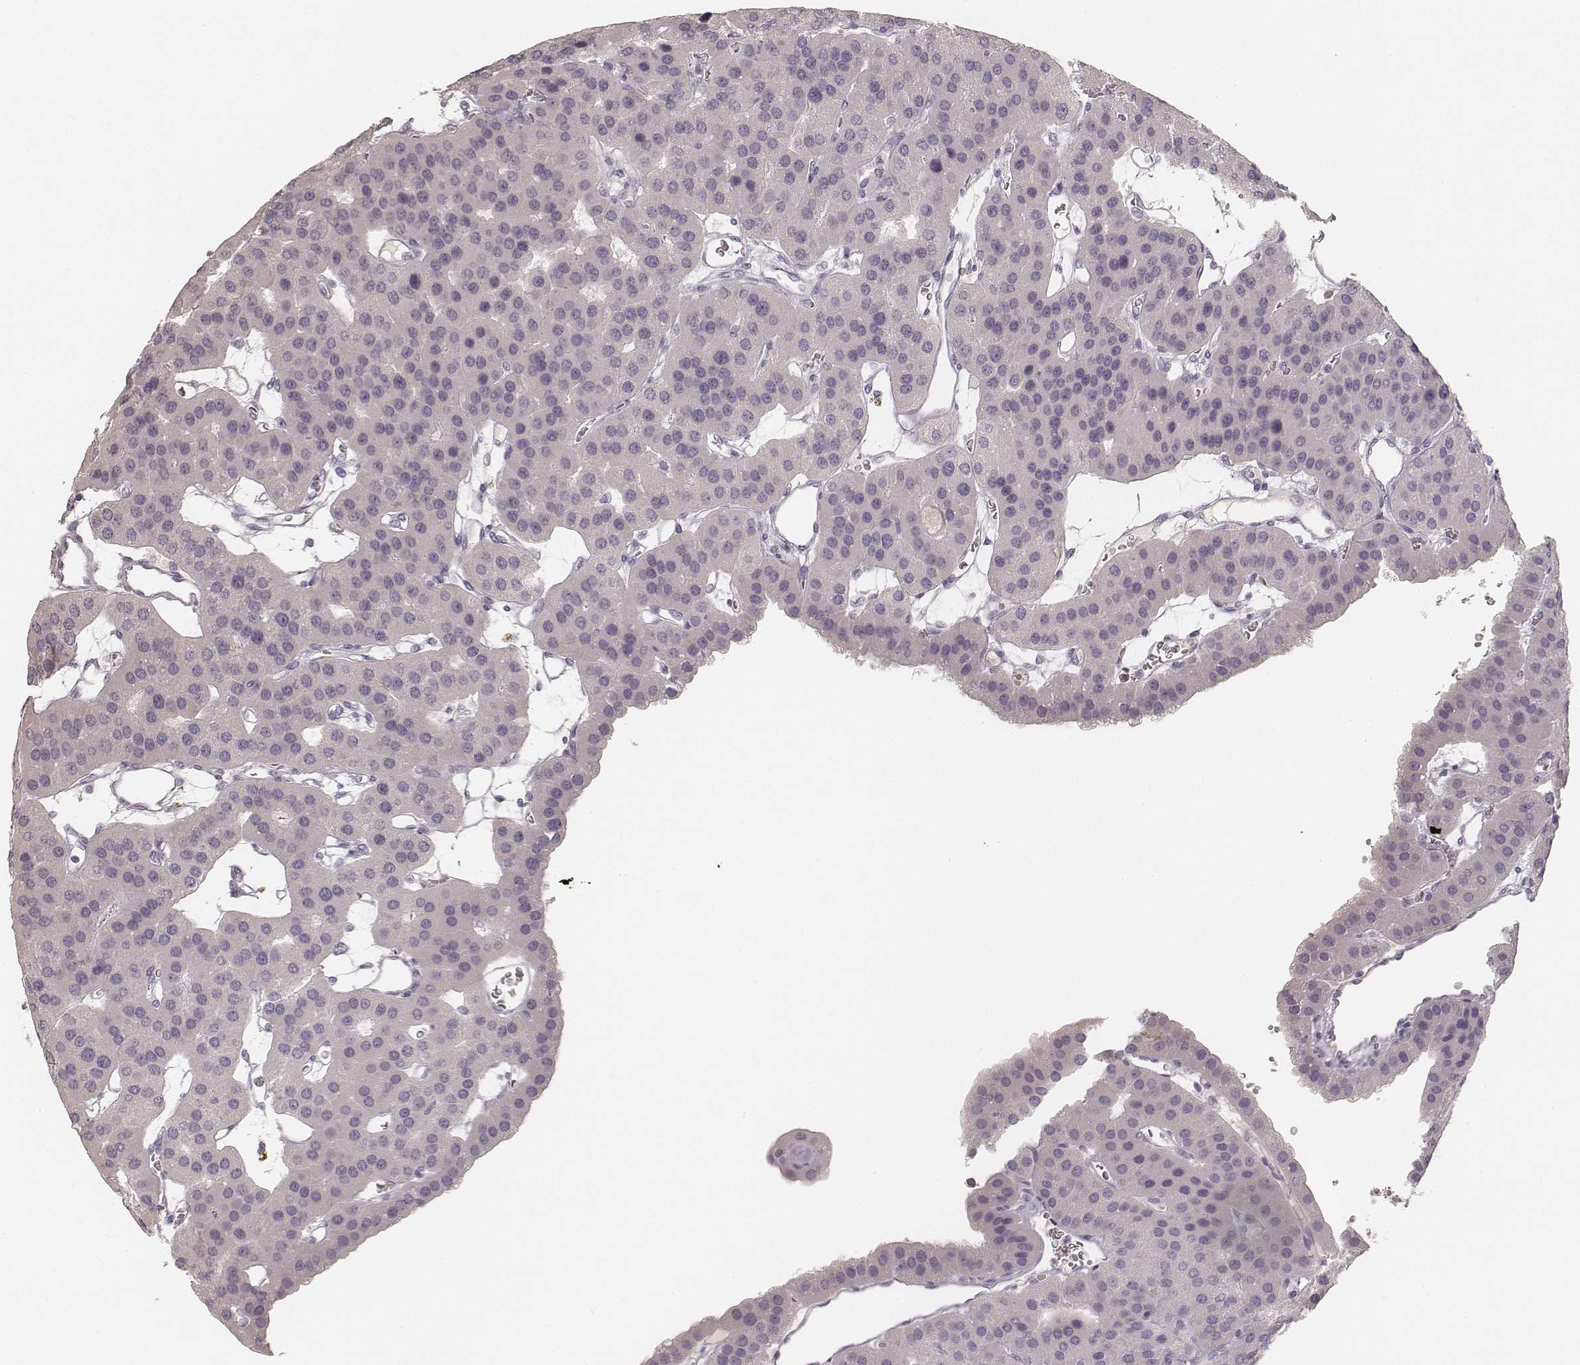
{"staining": {"intensity": "negative", "quantity": "none", "location": "none"}, "tissue": "parathyroid gland", "cell_type": "Glandular cells", "image_type": "normal", "snomed": [{"axis": "morphology", "description": "Normal tissue, NOS"}, {"axis": "morphology", "description": "Adenoma, NOS"}, {"axis": "topography", "description": "Parathyroid gland"}], "caption": "A micrograph of parathyroid gland stained for a protein shows no brown staining in glandular cells. (Immunohistochemistry (ihc), brightfield microscopy, high magnification).", "gene": "KRT31", "patient": {"sex": "female", "age": 86}}